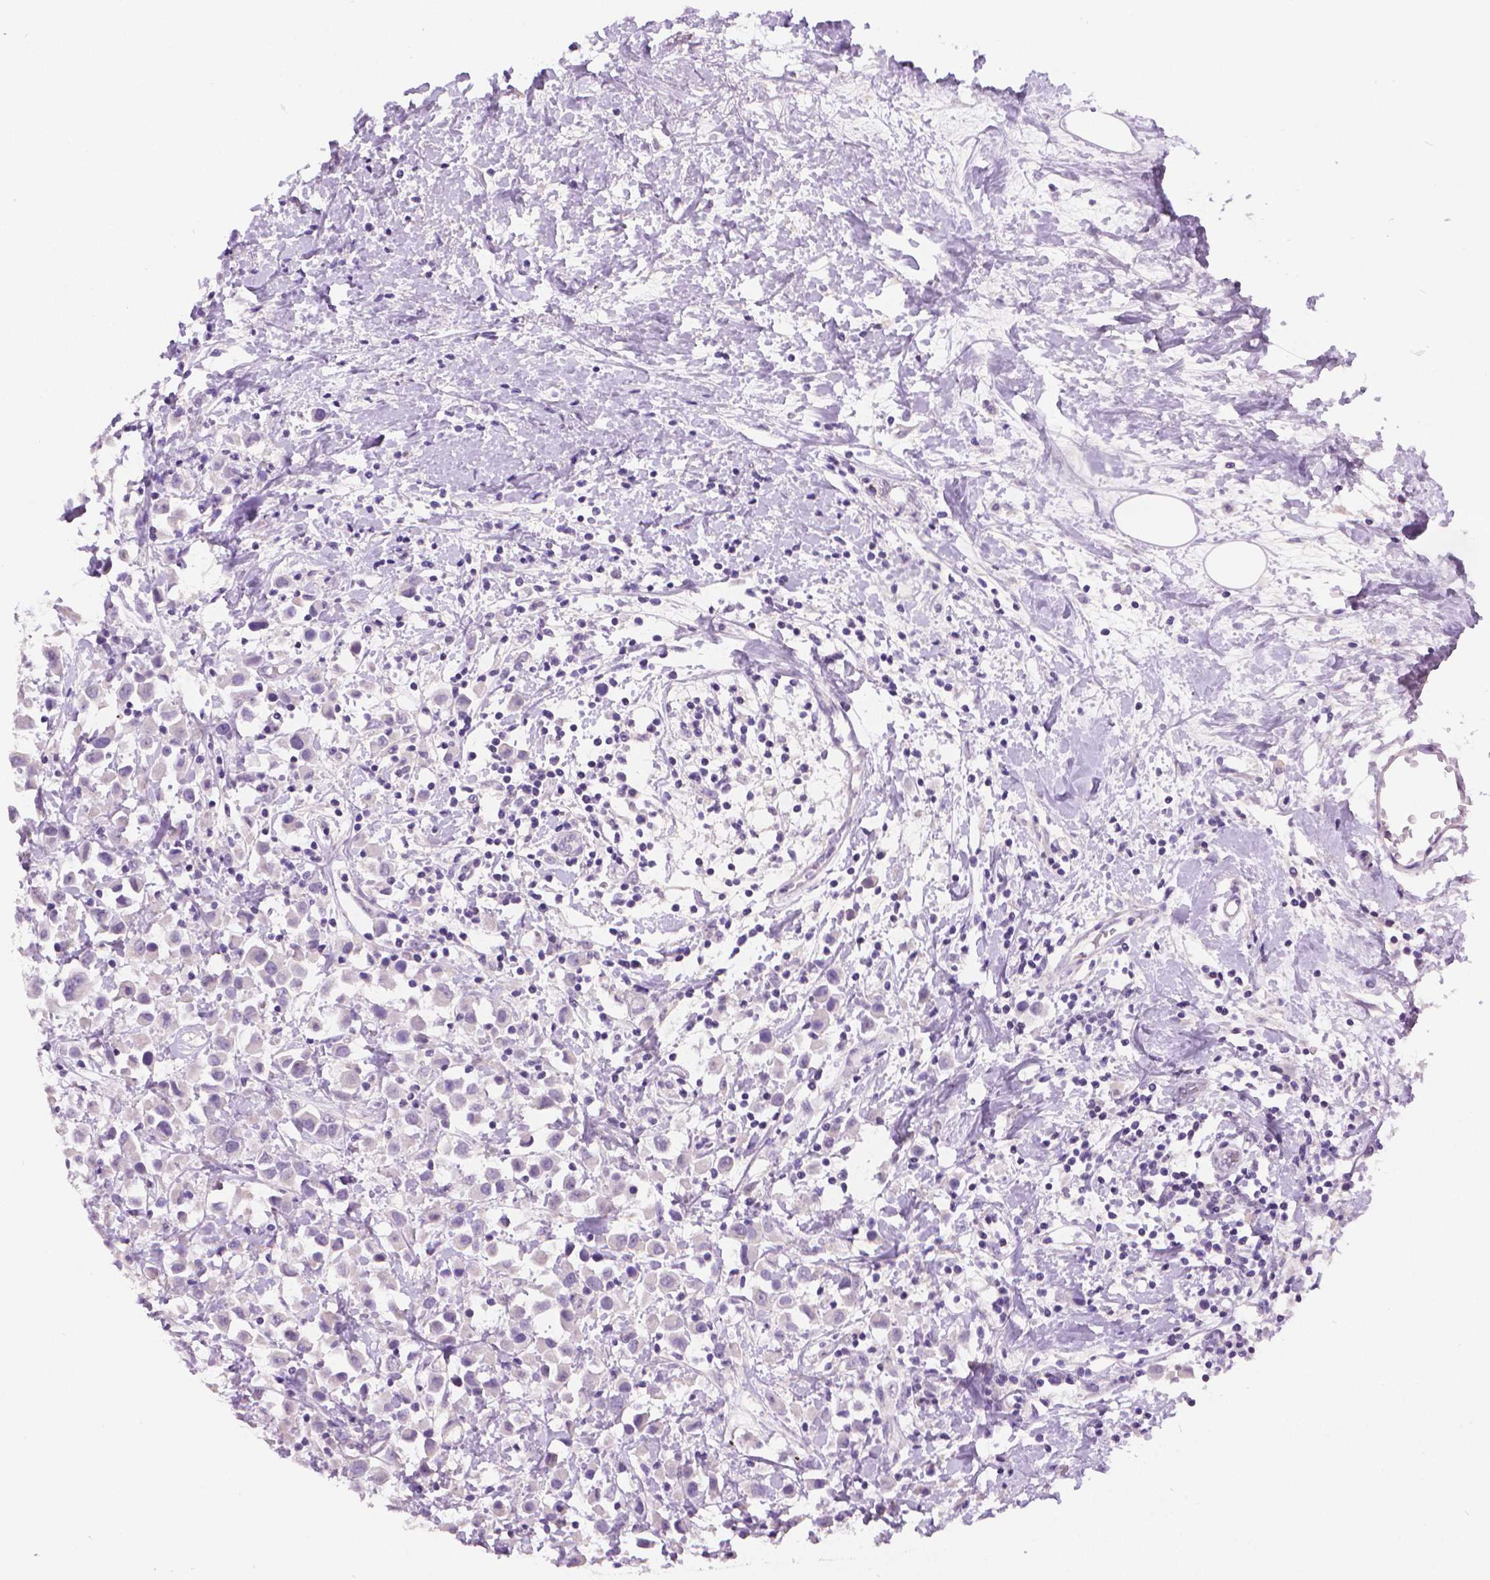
{"staining": {"intensity": "negative", "quantity": "none", "location": "none"}, "tissue": "breast cancer", "cell_type": "Tumor cells", "image_type": "cancer", "snomed": [{"axis": "morphology", "description": "Duct carcinoma"}, {"axis": "topography", "description": "Breast"}], "caption": "Tumor cells are negative for brown protein staining in breast cancer.", "gene": "TNNI2", "patient": {"sex": "female", "age": 61}}